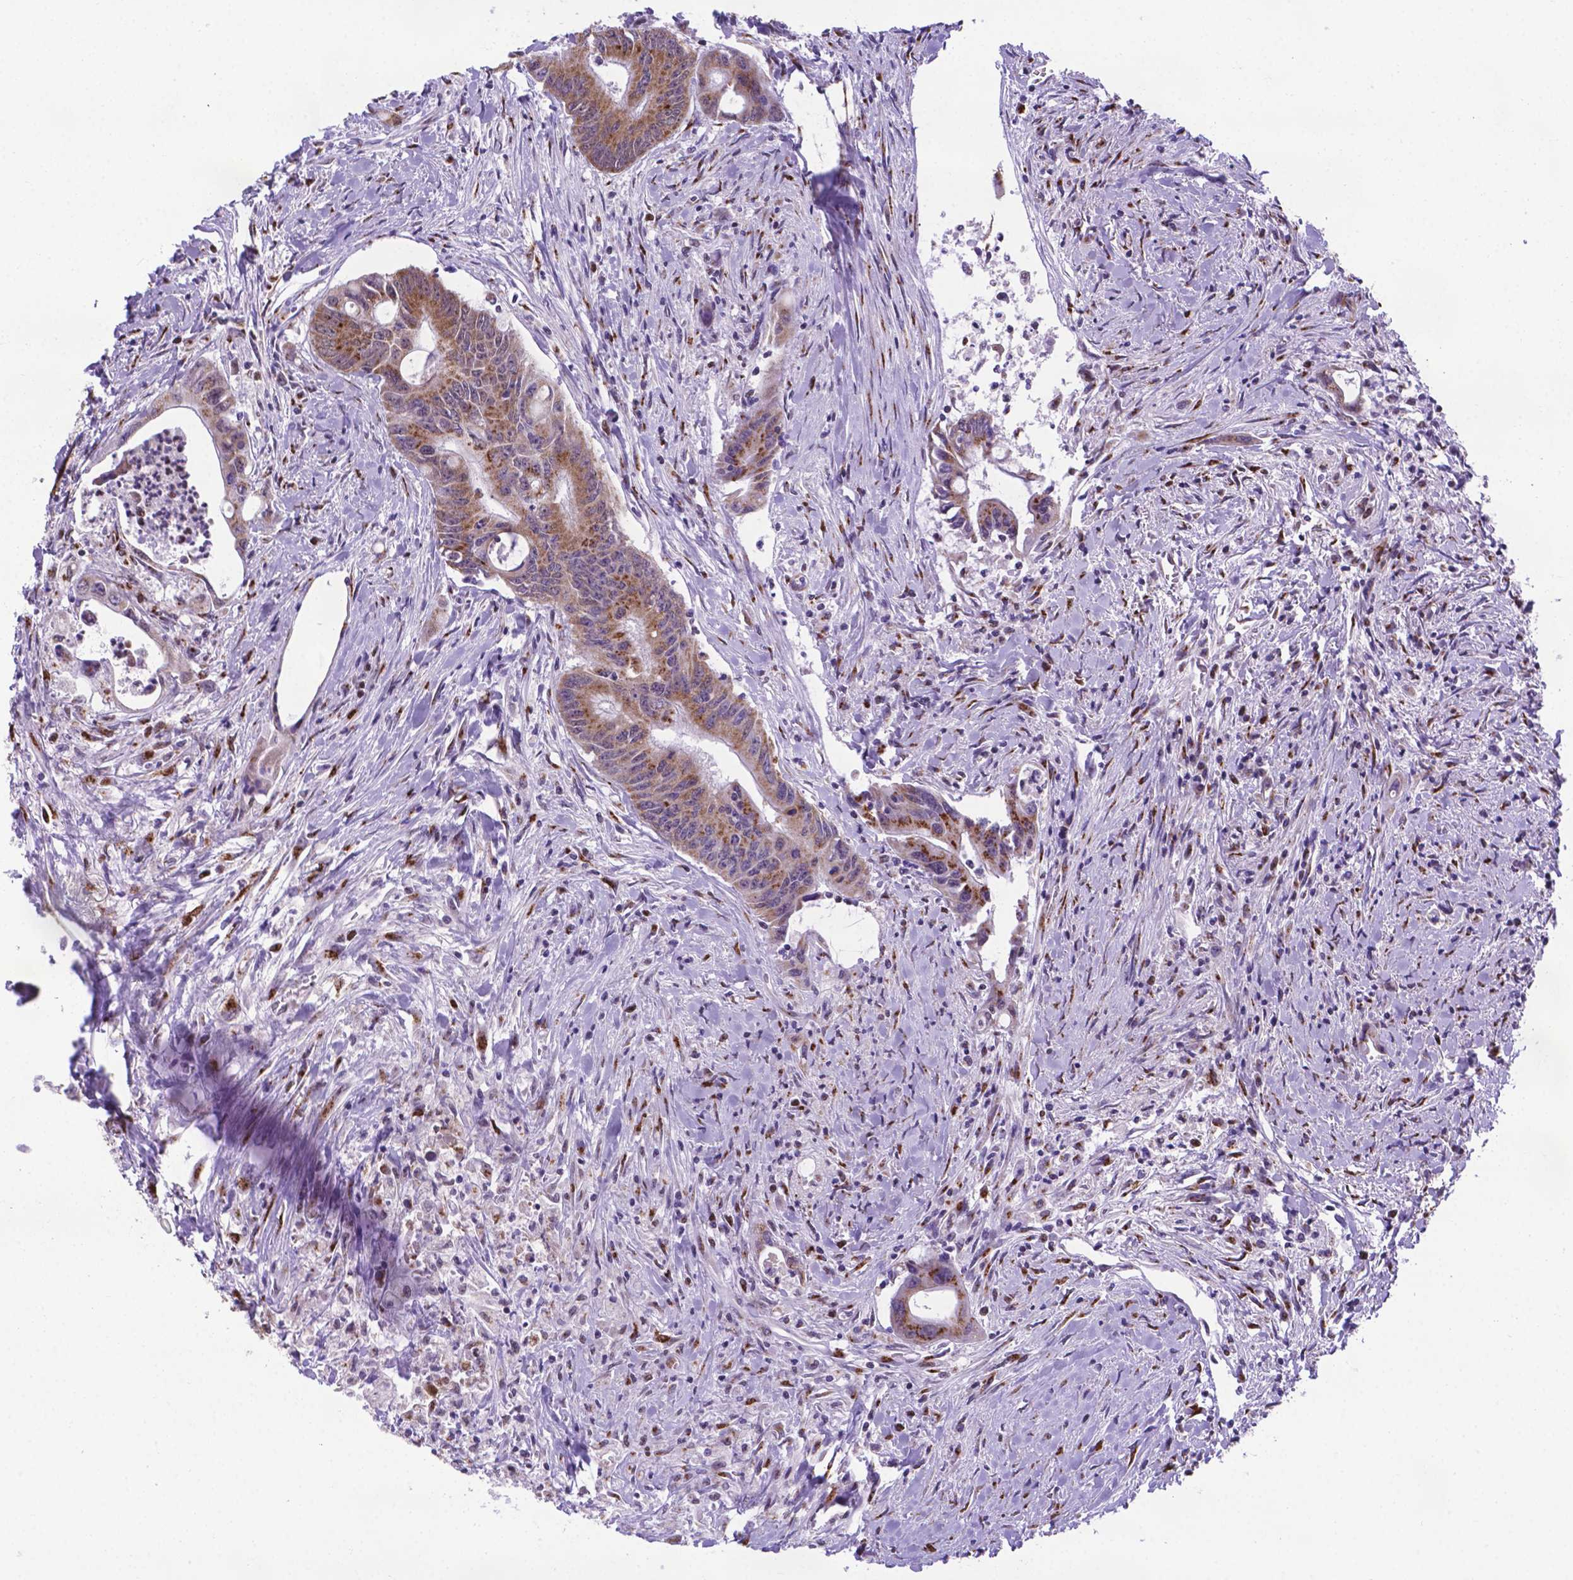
{"staining": {"intensity": "moderate", "quantity": ">75%", "location": "cytoplasmic/membranous"}, "tissue": "colorectal cancer", "cell_type": "Tumor cells", "image_type": "cancer", "snomed": [{"axis": "morphology", "description": "Adenocarcinoma, NOS"}, {"axis": "topography", "description": "Rectum"}], "caption": "IHC histopathology image of colorectal cancer stained for a protein (brown), which demonstrates medium levels of moderate cytoplasmic/membranous expression in approximately >75% of tumor cells.", "gene": "MRPL10", "patient": {"sex": "male", "age": 59}}